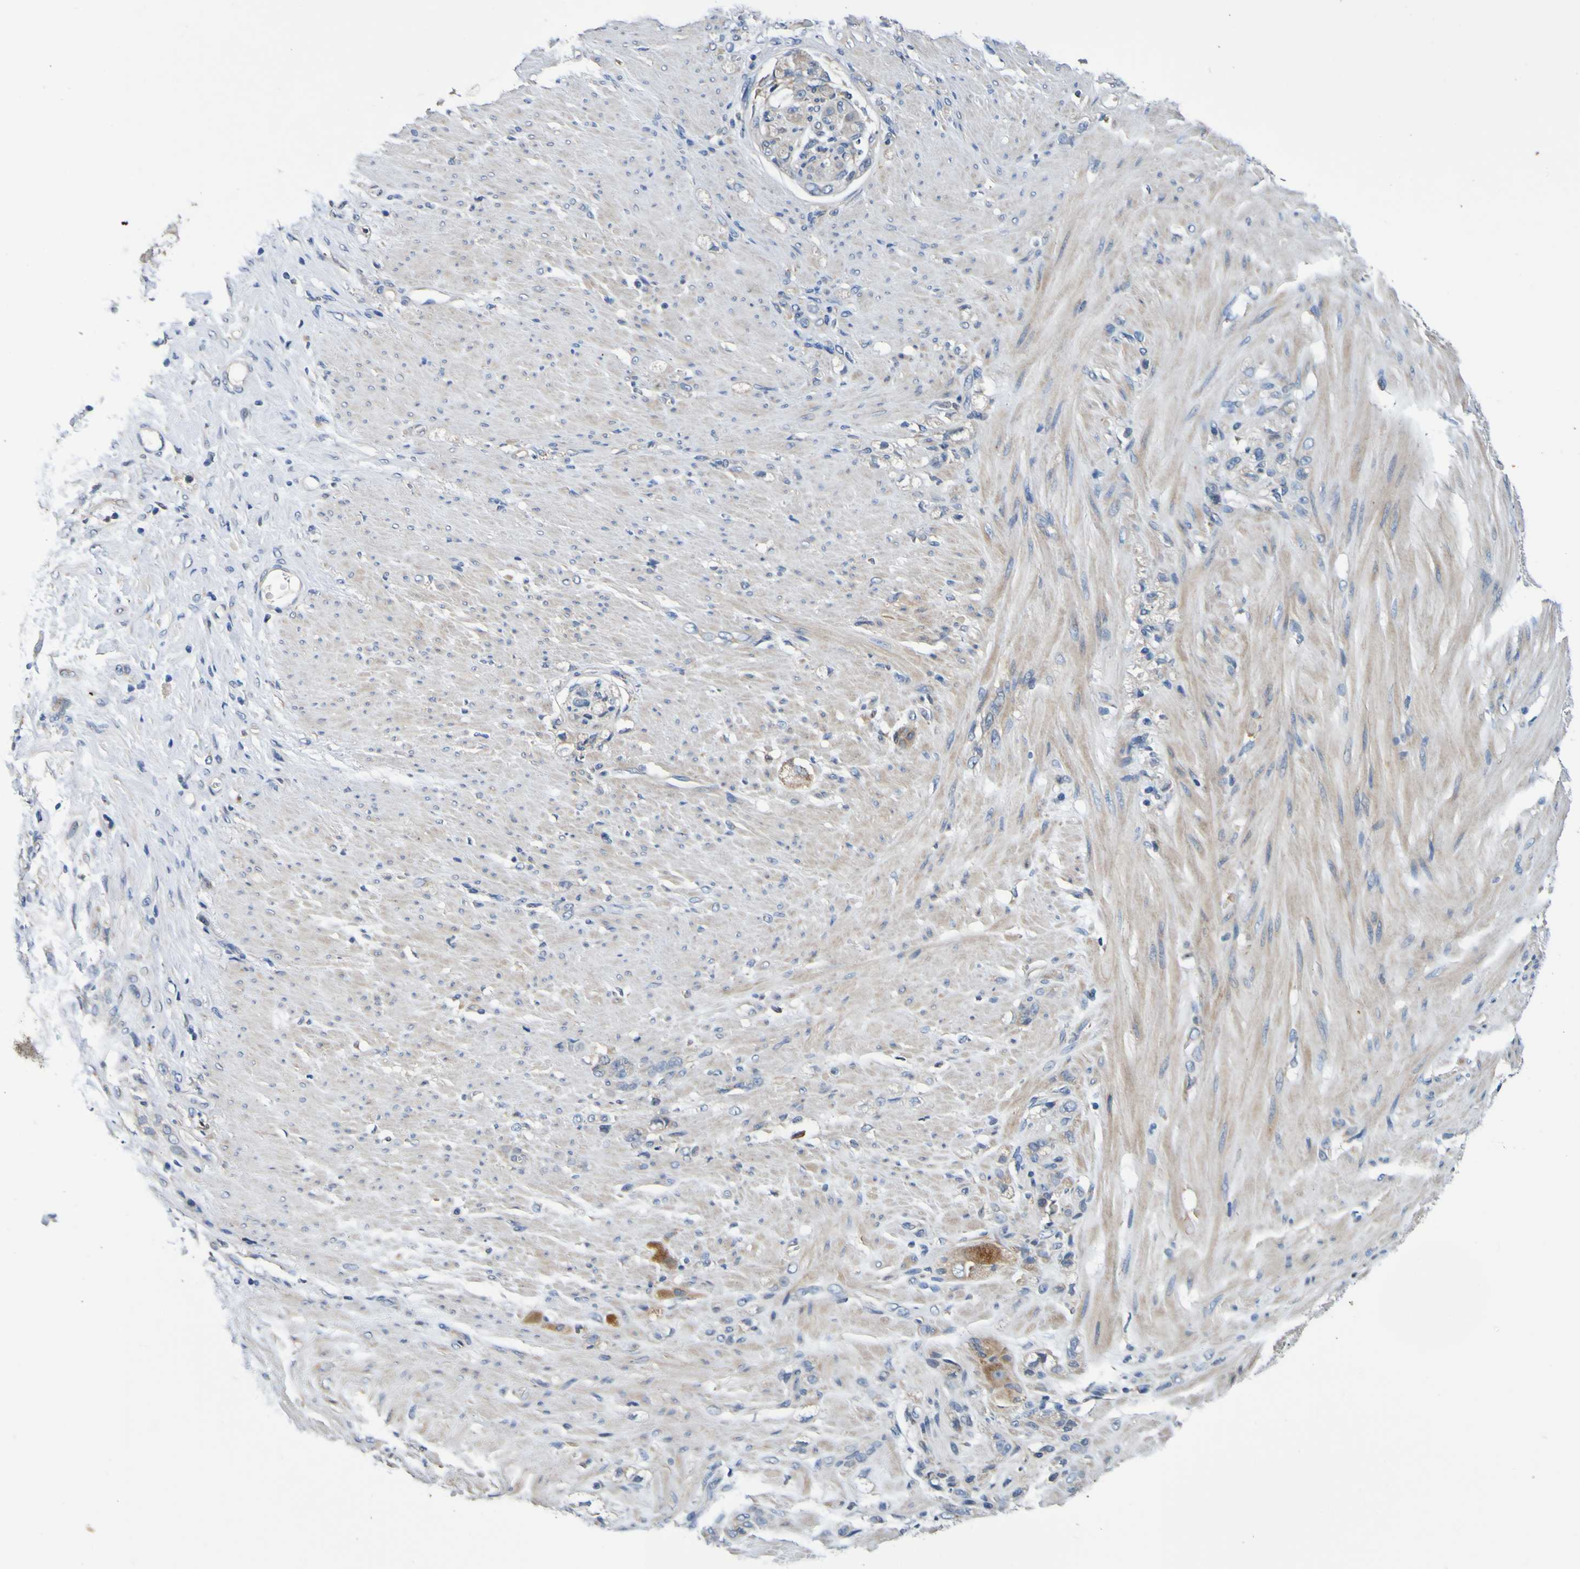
{"staining": {"intensity": "weak", "quantity": ">75%", "location": "cytoplasmic/membranous"}, "tissue": "stomach cancer", "cell_type": "Tumor cells", "image_type": "cancer", "snomed": [{"axis": "morphology", "description": "Adenocarcinoma, NOS"}, {"axis": "topography", "description": "Stomach"}], "caption": "This histopathology image displays IHC staining of adenocarcinoma (stomach), with low weak cytoplasmic/membranous positivity in about >75% of tumor cells.", "gene": "METAP2", "patient": {"sex": "male", "age": 82}}